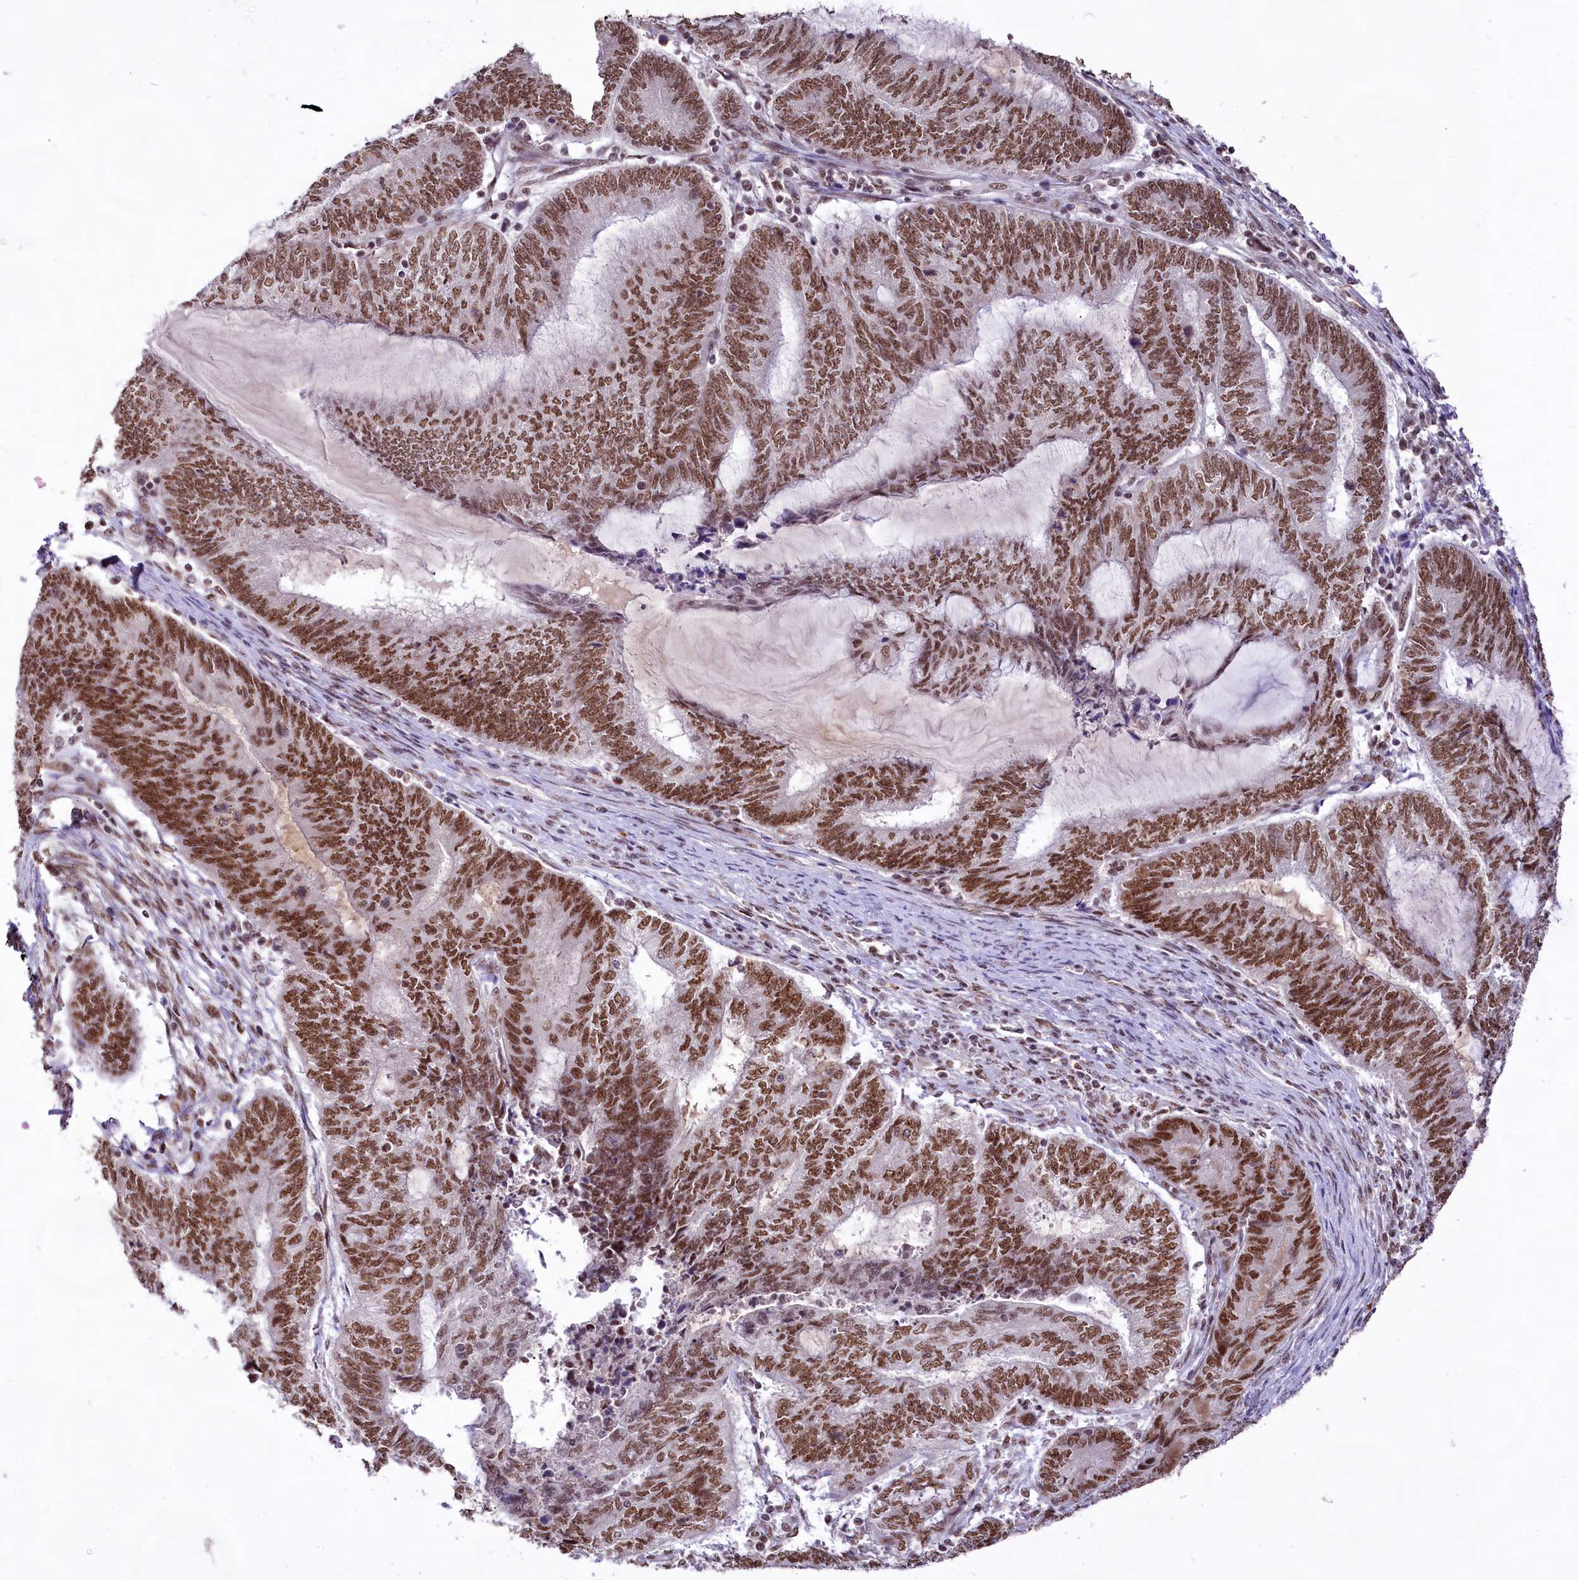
{"staining": {"intensity": "strong", "quantity": ">75%", "location": "nuclear"}, "tissue": "endometrial cancer", "cell_type": "Tumor cells", "image_type": "cancer", "snomed": [{"axis": "morphology", "description": "Adenocarcinoma, NOS"}, {"axis": "topography", "description": "Uterus"}, {"axis": "topography", "description": "Endometrium"}], "caption": "A histopathology image showing strong nuclear expression in approximately >75% of tumor cells in endometrial cancer (adenocarcinoma), as visualized by brown immunohistochemical staining.", "gene": "HIRA", "patient": {"sex": "female", "age": 70}}